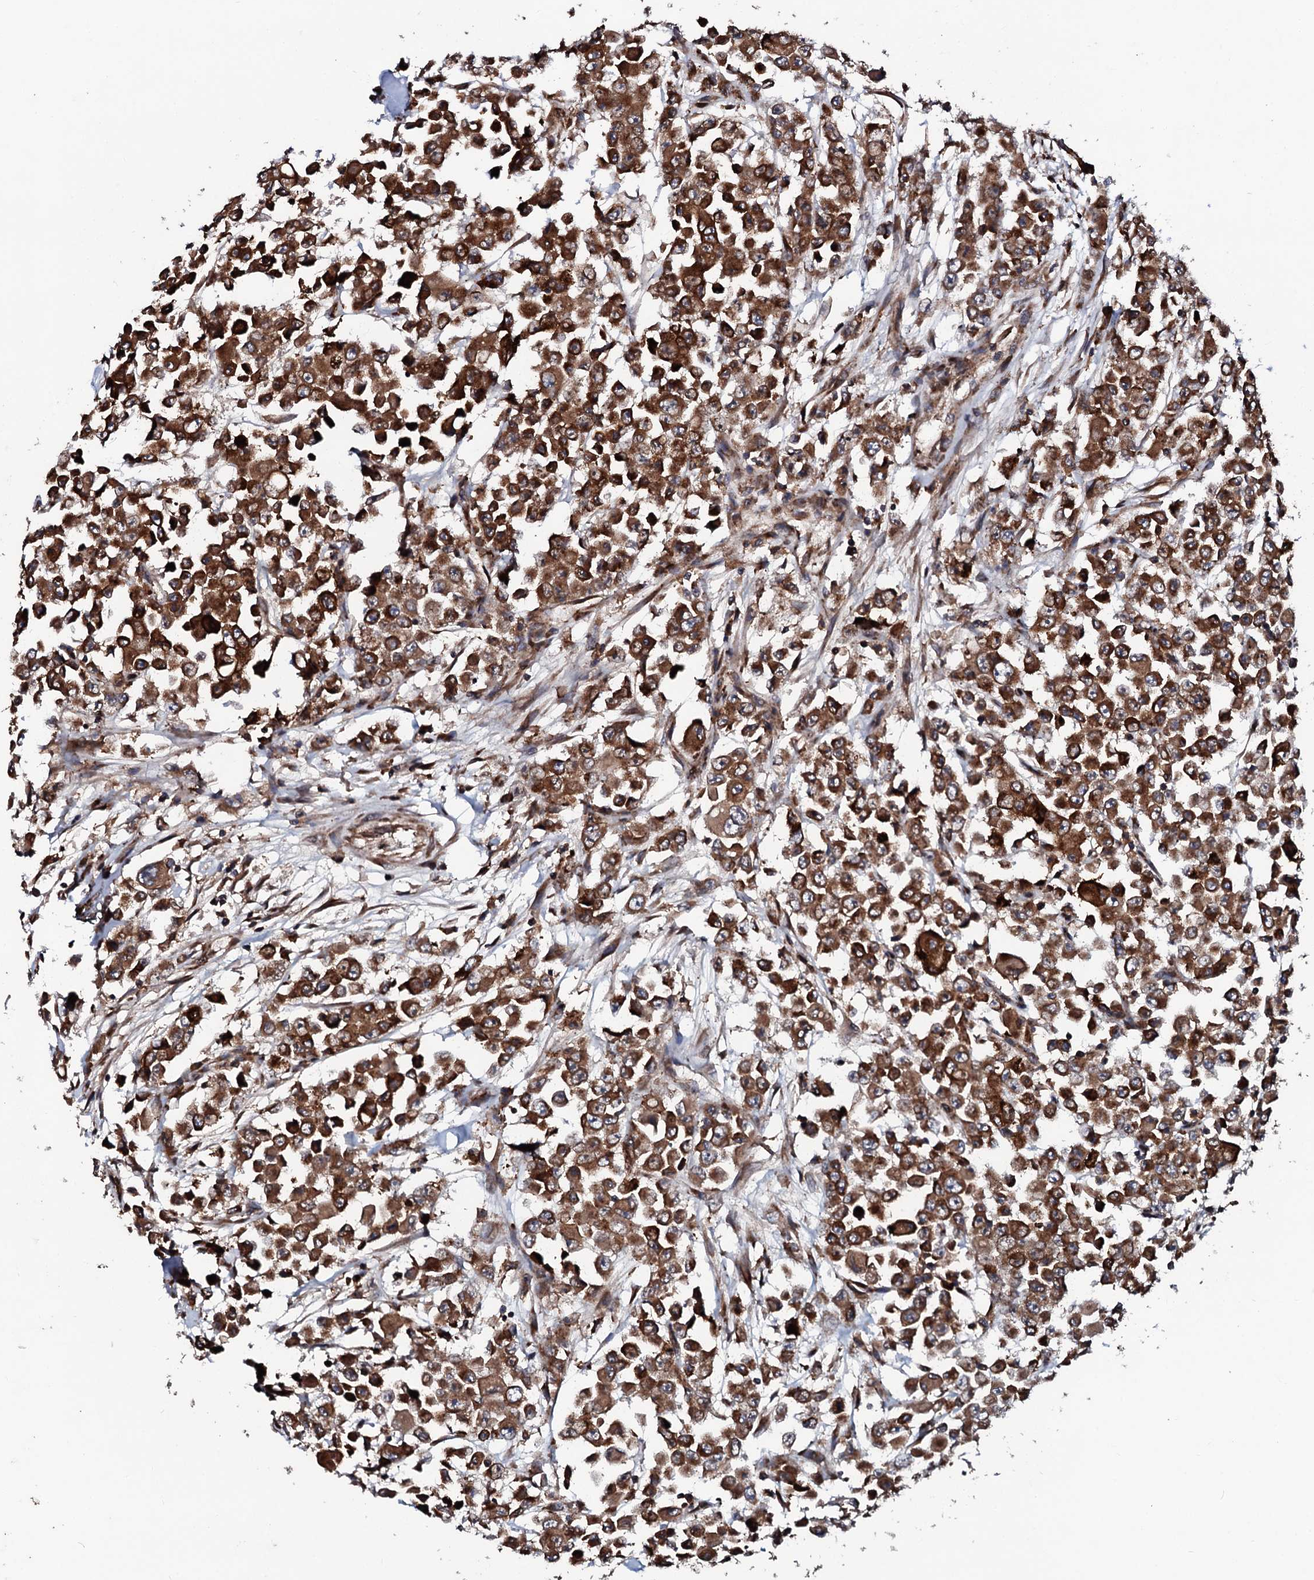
{"staining": {"intensity": "strong", "quantity": ">75%", "location": "cytoplasmic/membranous"}, "tissue": "colorectal cancer", "cell_type": "Tumor cells", "image_type": "cancer", "snomed": [{"axis": "morphology", "description": "Adenocarcinoma, NOS"}, {"axis": "topography", "description": "Colon"}], "caption": "Tumor cells exhibit high levels of strong cytoplasmic/membranous positivity in about >75% of cells in colorectal cancer (adenocarcinoma).", "gene": "SDHAF2", "patient": {"sex": "male", "age": 51}}